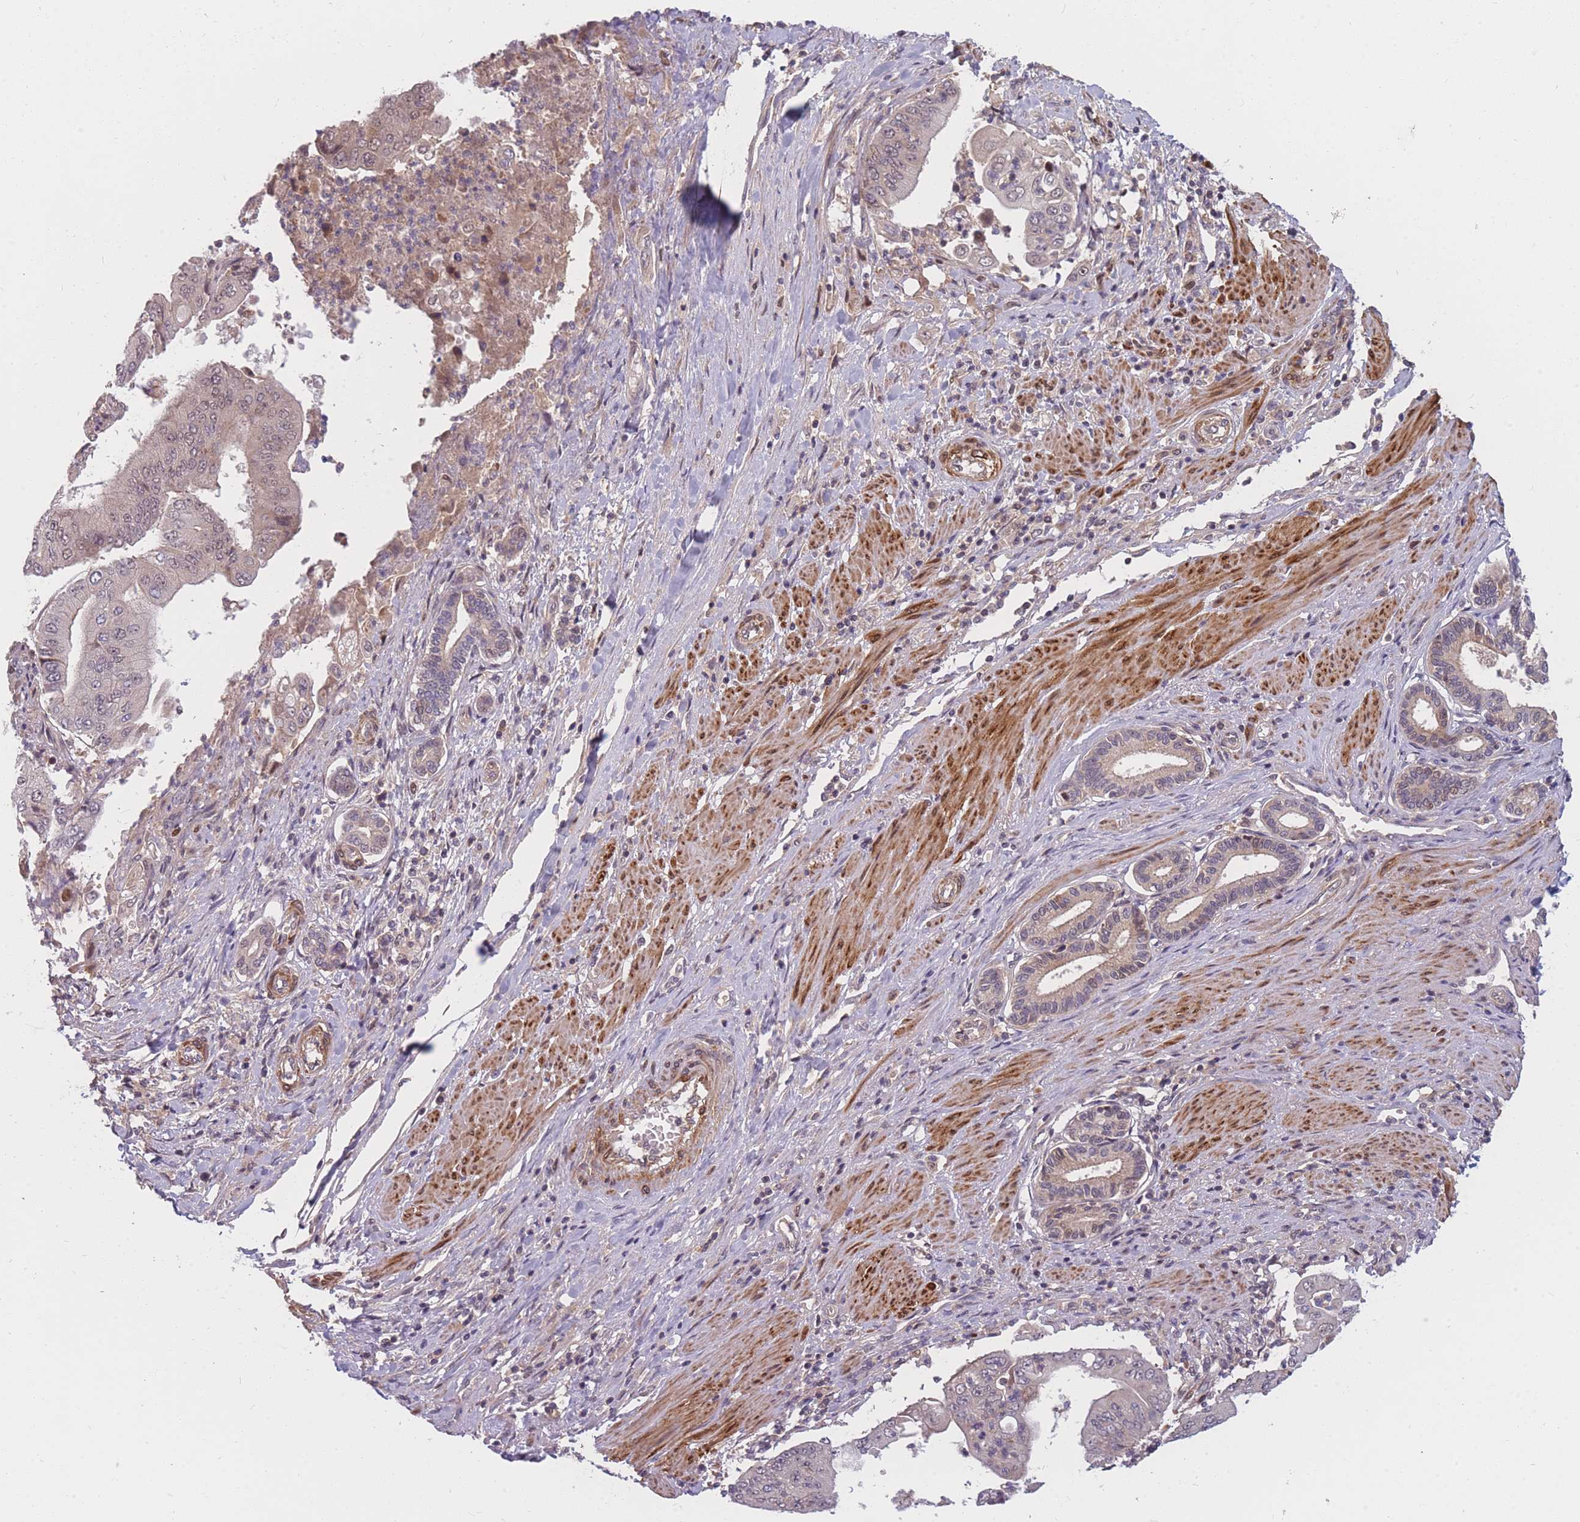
{"staining": {"intensity": "moderate", "quantity": "25%-75%", "location": "cytoplasmic/membranous,nuclear"}, "tissue": "pancreatic cancer", "cell_type": "Tumor cells", "image_type": "cancer", "snomed": [{"axis": "morphology", "description": "Adenocarcinoma, NOS"}, {"axis": "topography", "description": "Pancreas"}], "caption": "Immunohistochemical staining of pancreatic cancer shows medium levels of moderate cytoplasmic/membranous and nuclear staining in about 25%-75% of tumor cells.", "gene": "FAM153A", "patient": {"sex": "female", "age": 77}}